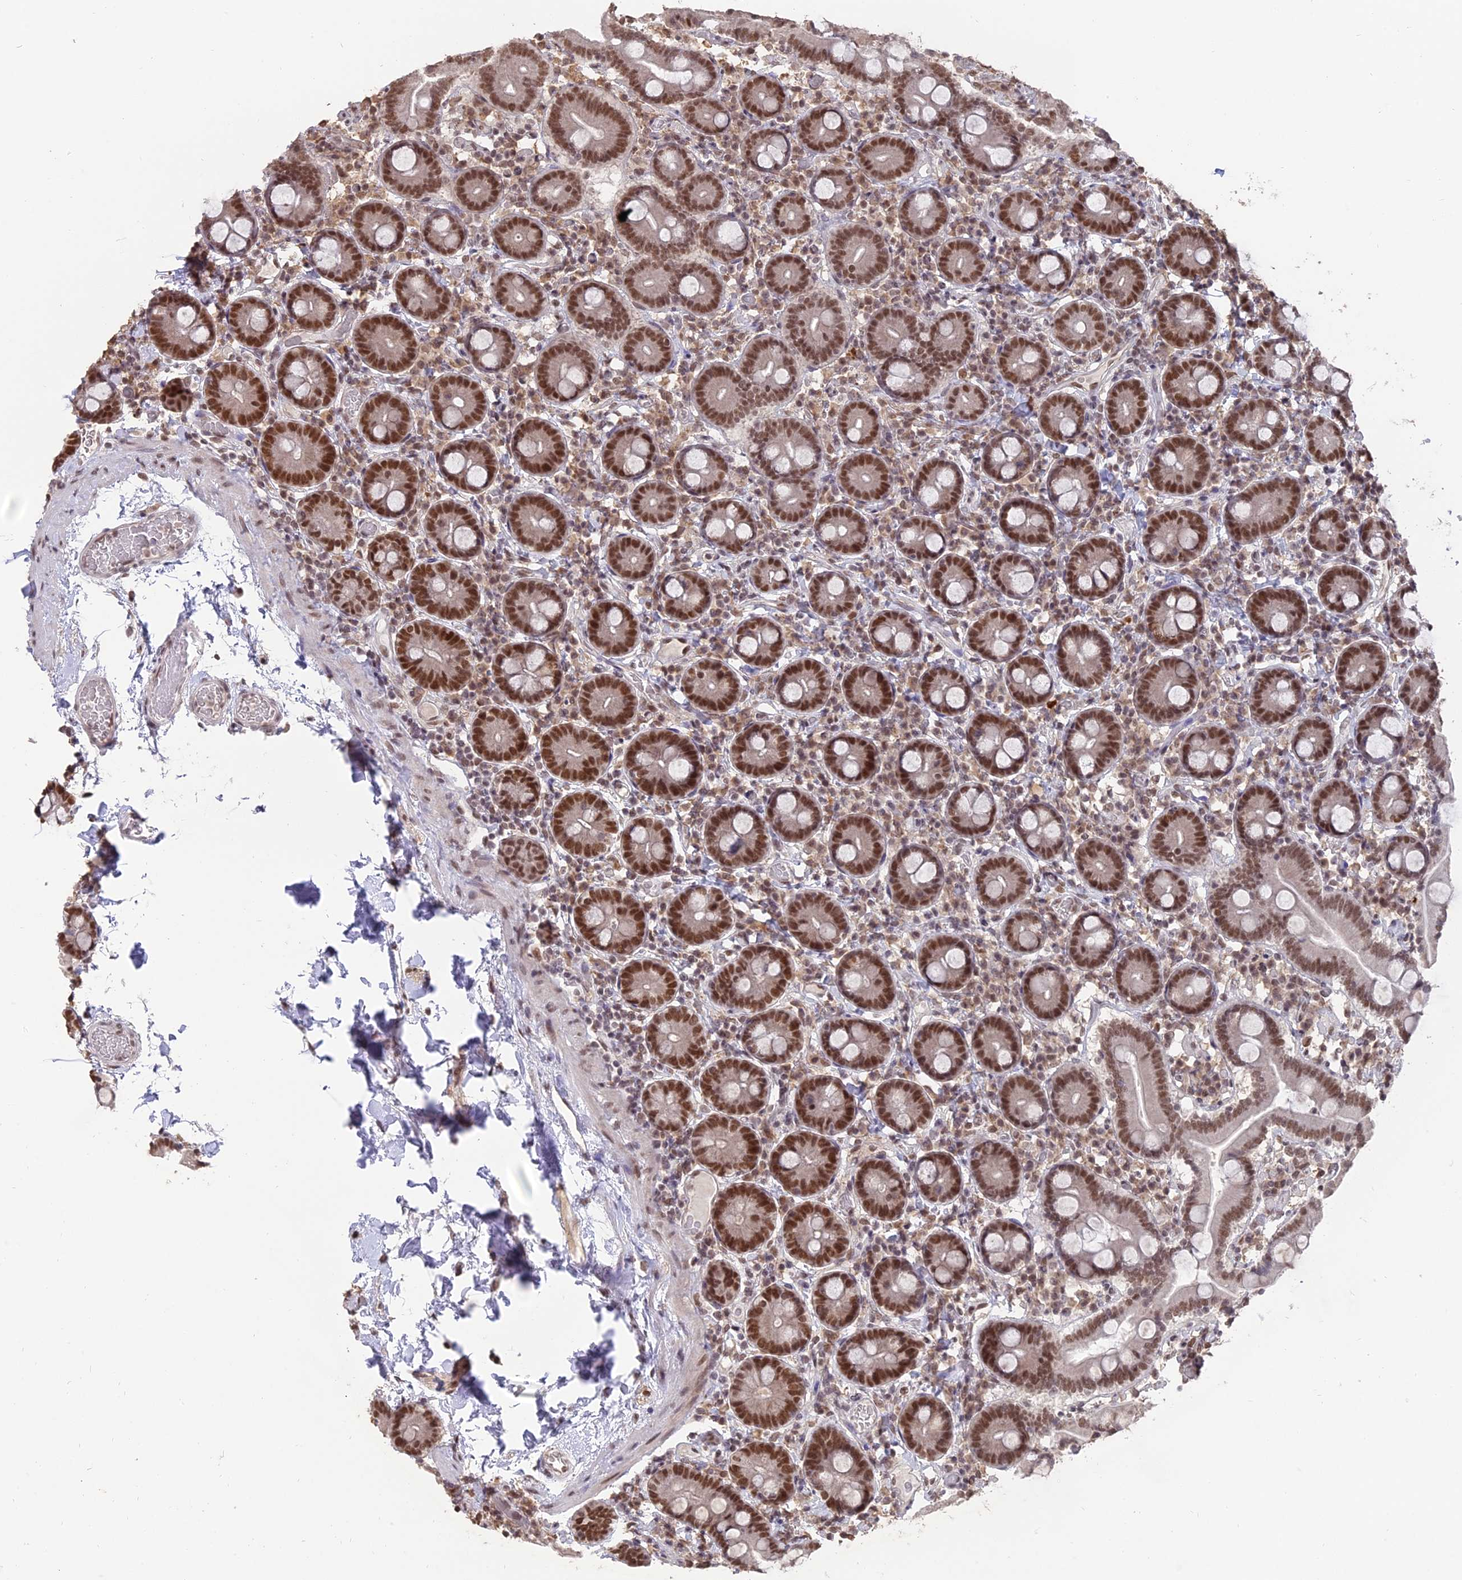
{"staining": {"intensity": "moderate", "quantity": ">75%", "location": "nuclear"}, "tissue": "duodenum", "cell_type": "Glandular cells", "image_type": "normal", "snomed": [{"axis": "morphology", "description": "Normal tissue, NOS"}, {"axis": "topography", "description": "Duodenum"}], "caption": "Moderate nuclear protein positivity is appreciated in approximately >75% of glandular cells in duodenum. (DAB IHC, brown staining for protein, blue staining for nuclei).", "gene": "NR1H3", "patient": {"sex": "male", "age": 55}}